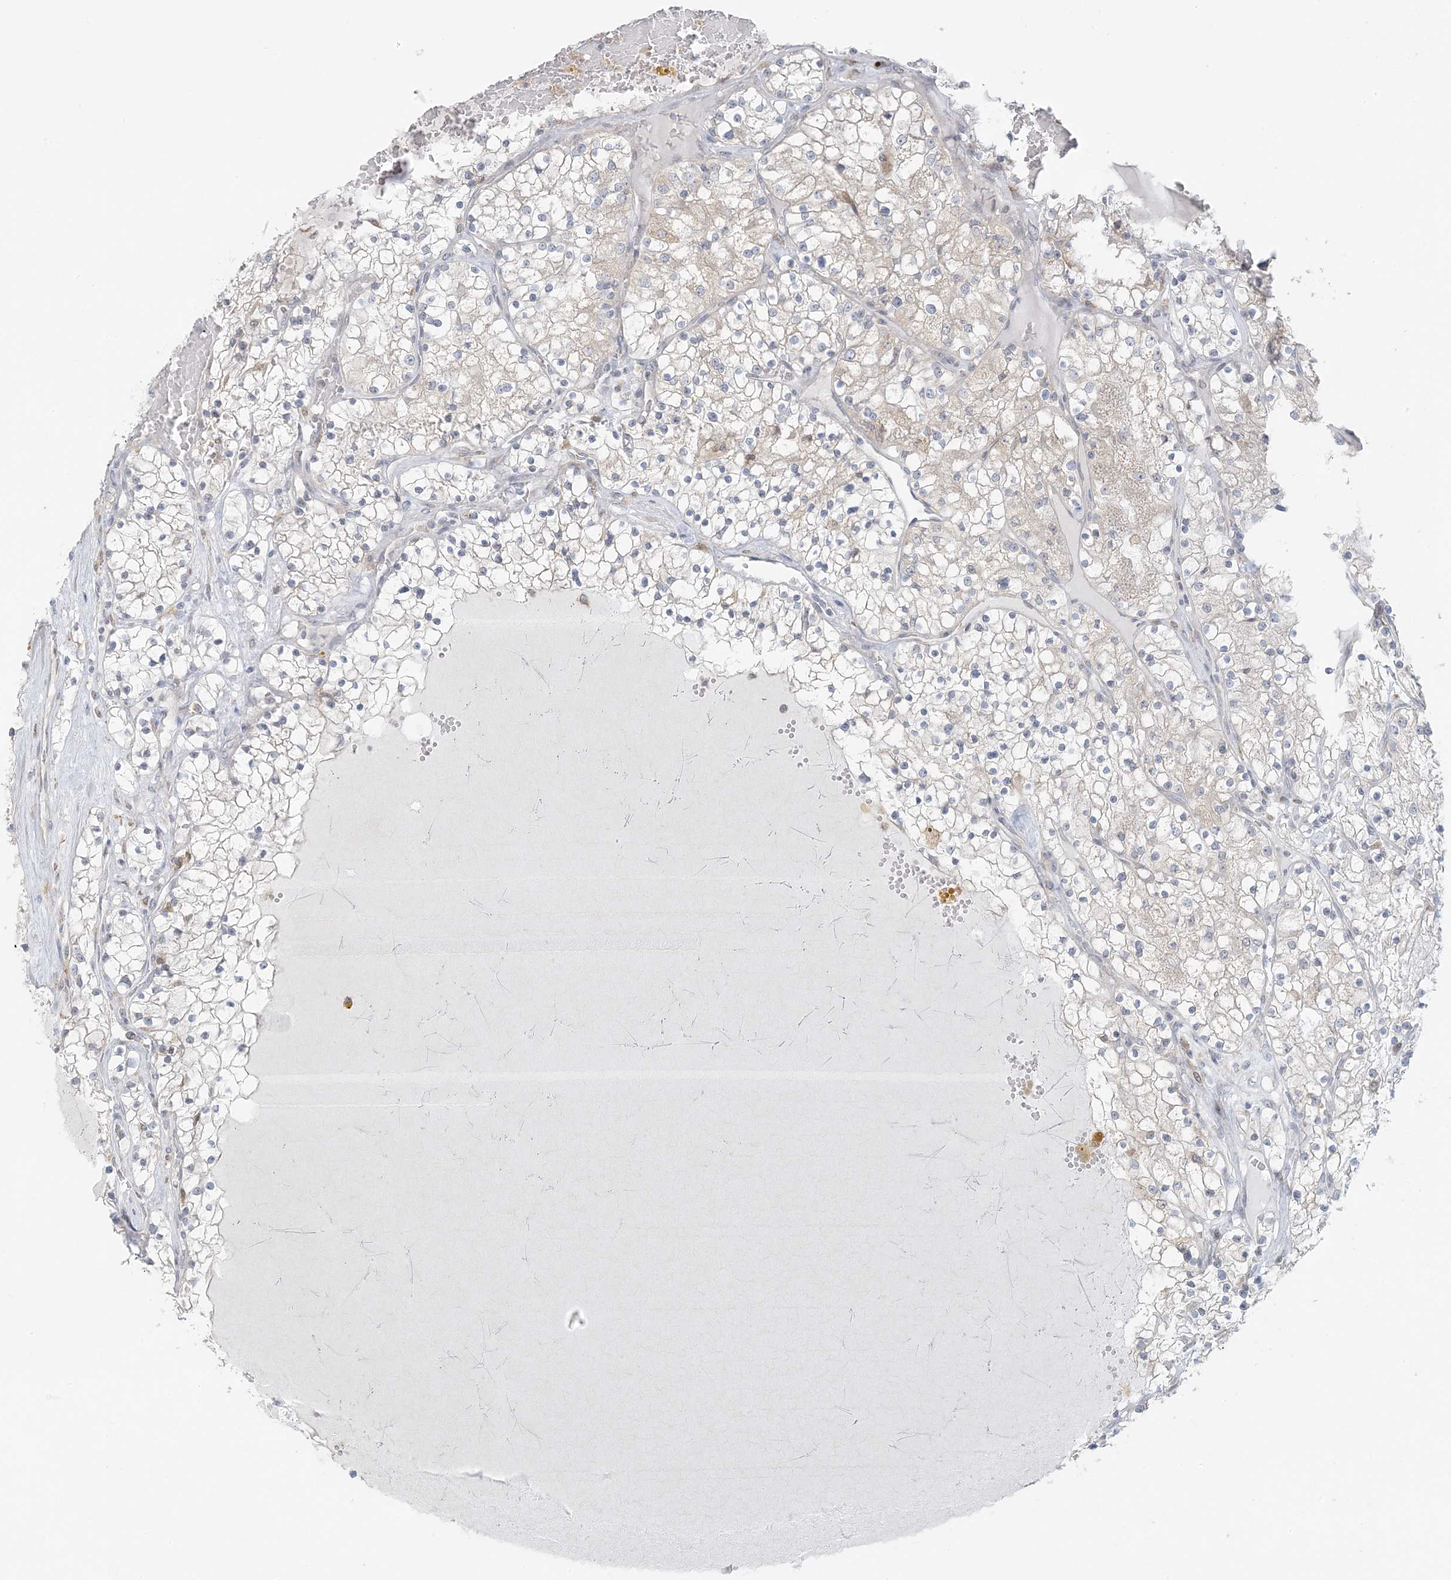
{"staining": {"intensity": "negative", "quantity": "none", "location": "none"}, "tissue": "renal cancer", "cell_type": "Tumor cells", "image_type": "cancer", "snomed": [{"axis": "morphology", "description": "Normal tissue, NOS"}, {"axis": "morphology", "description": "Adenocarcinoma, NOS"}, {"axis": "topography", "description": "Kidney"}], "caption": "This is an immunohistochemistry histopathology image of human renal cancer. There is no staining in tumor cells.", "gene": "EEFSEC", "patient": {"sex": "male", "age": 68}}